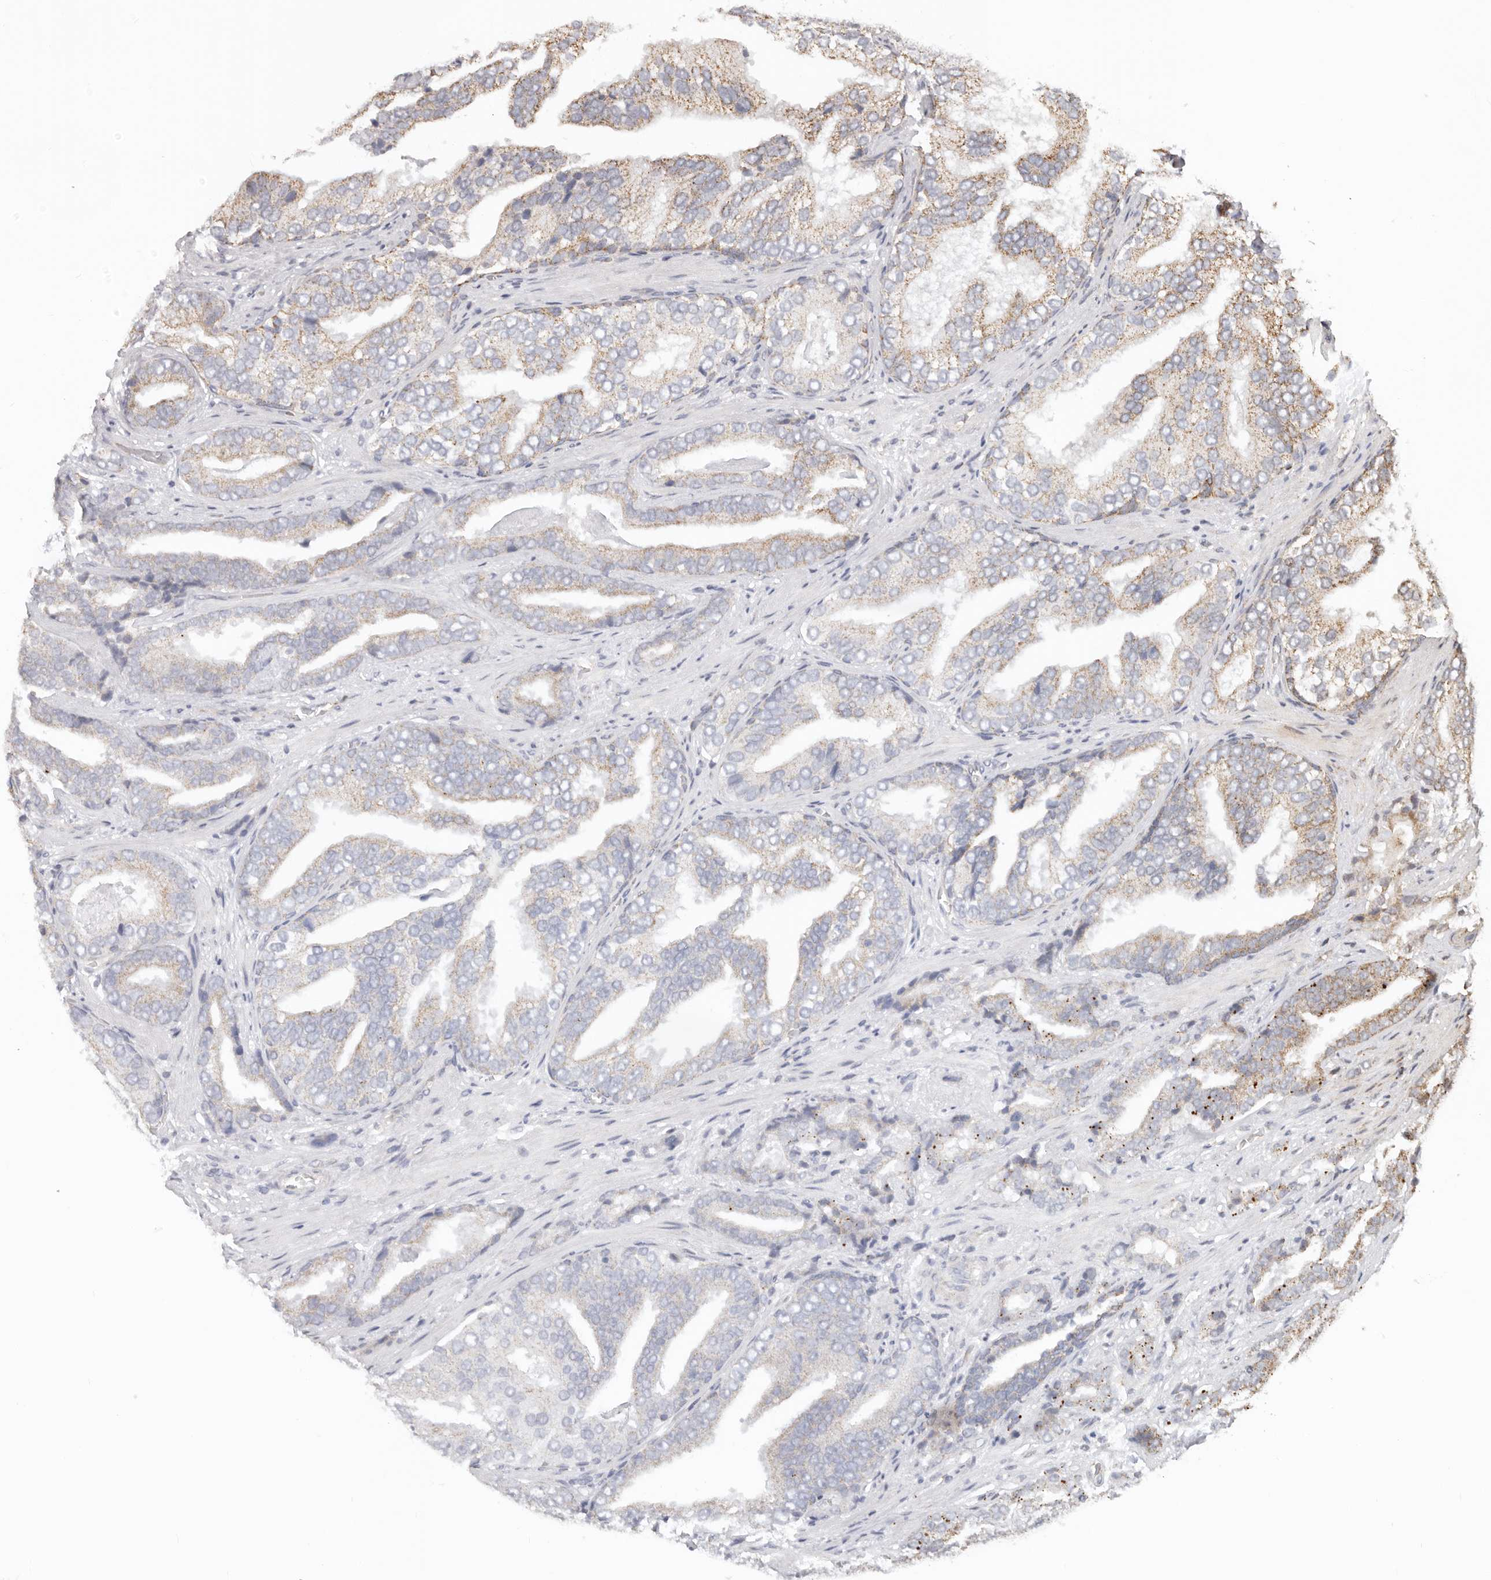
{"staining": {"intensity": "moderate", "quantity": "<25%", "location": "cytoplasmic/membranous"}, "tissue": "prostate cancer", "cell_type": "Tumor cells", "image_type": "cancer", "snomed": [{"axis": "morphology", "description": "Adenocarcinoma, Low grade"}, {"axis": "topography", "description": "Prostate"}], "caption": "DAB immunohistochemical staining of prostate low-grade adenocarcinoma reveals moderate cytoplasmic/membranous protein positivity in approximately <25% of tumor cells. The staining was performed using DAB (3,3'-diaminobenzidine) to visualize the protein expression in brown, while the nuclei were stained in blue with hematoxylin (Magnification: 20x).", "gene": "USP49", "patient": {"sex": "male", "age": 67}}